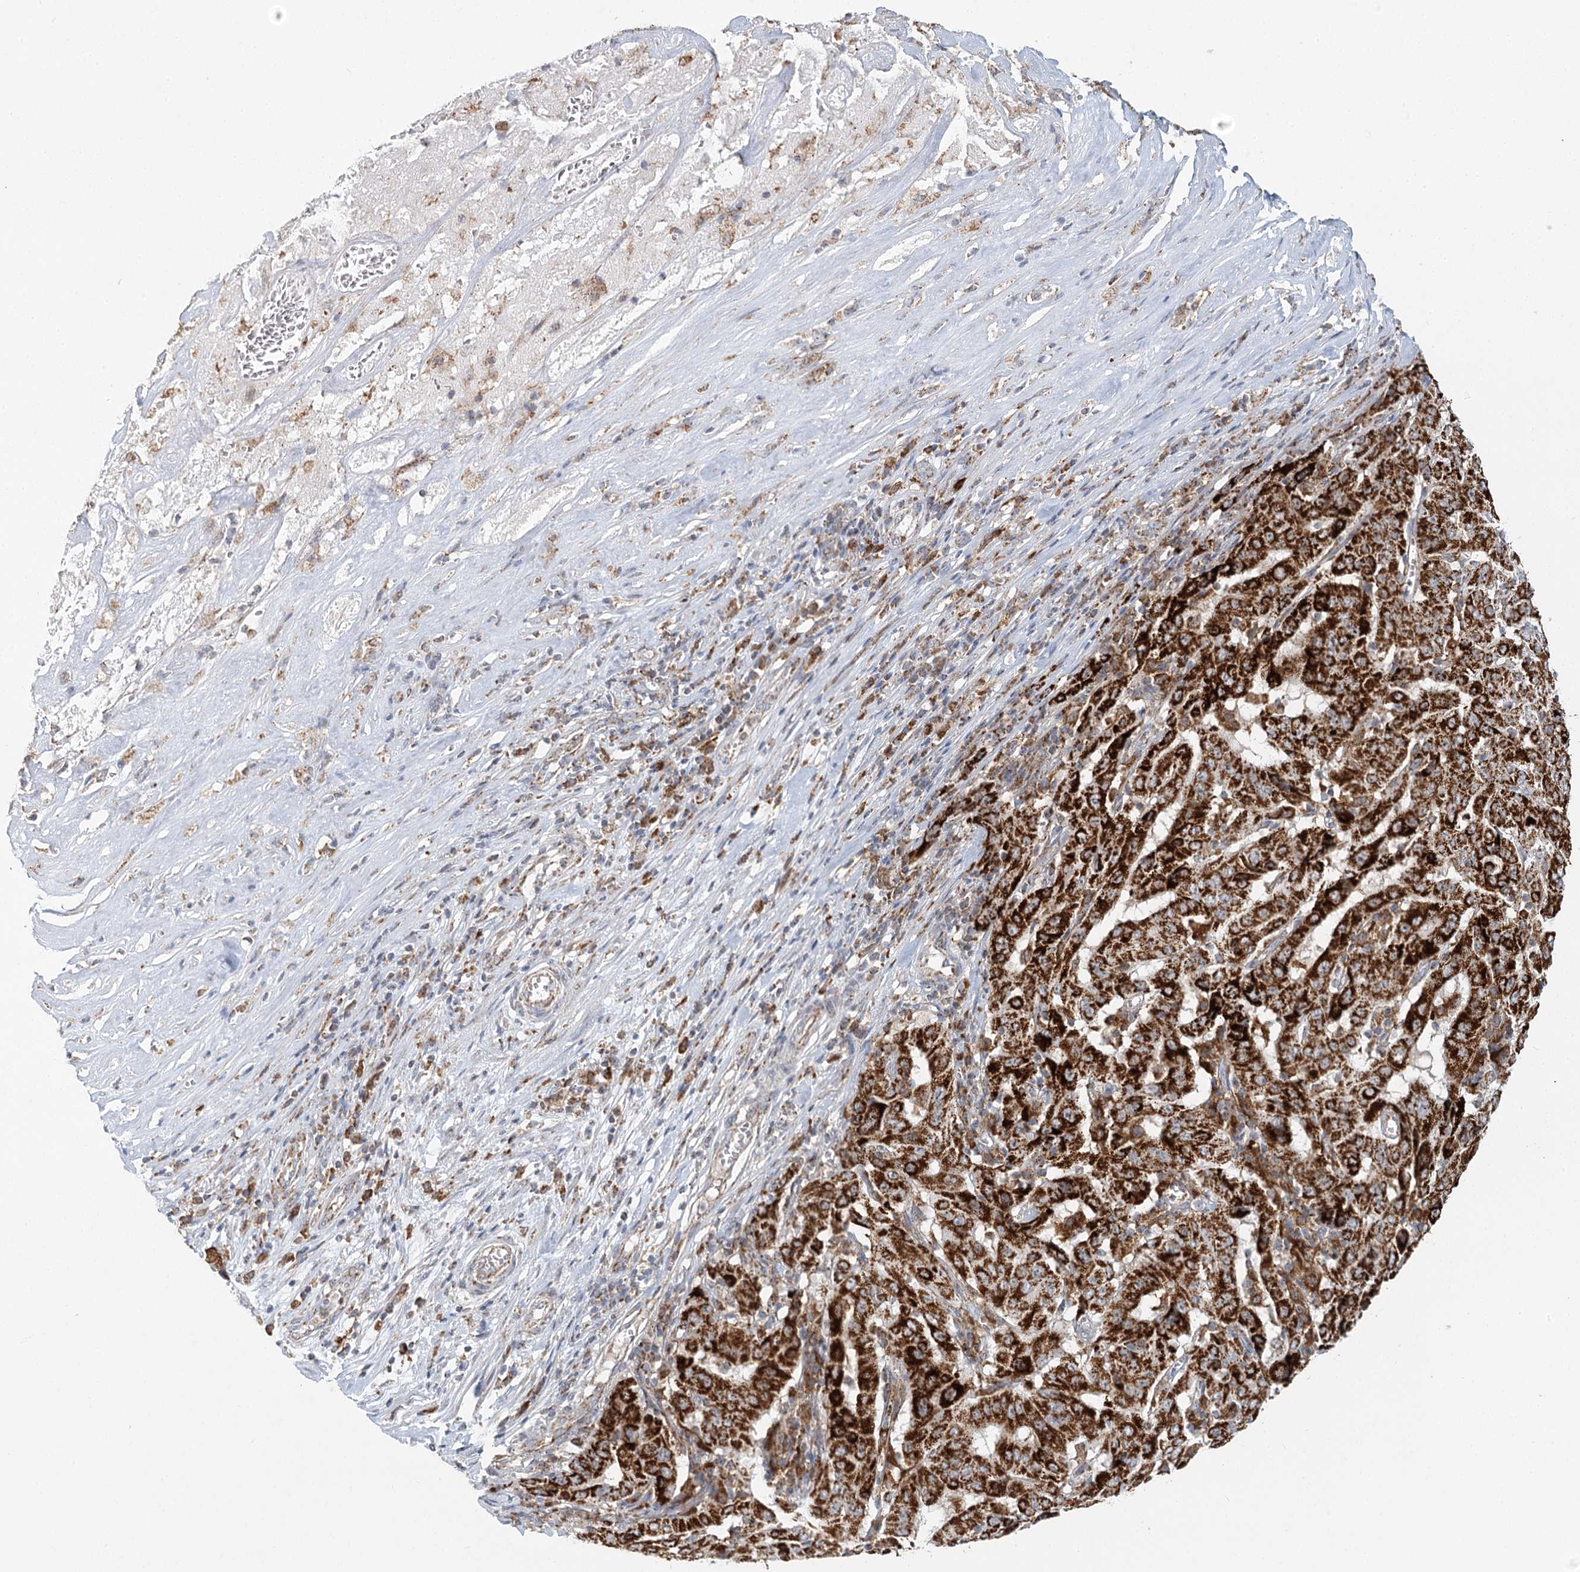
{"staining": {"intensity": "strong", "quantity": ">75%", "location": "cytoplasmic/membranous"}, "tissue": "pancreatic cancer", "cell_type": "Tumor cells", "image_type": "cancer", "snomed": [{"axis": "morphology", "description": "Adenocarcinoma, NOS"}, {"axis": "topography", "description": "Pancreas"}], "caption": "Pancreatic cancer (adenocarcinoma) stained with a brown dye shows strong cytoplasmic/membranous positive expression in about >75% of tumor cells.", "gene": "TAS1R1", "patient": {"sex": "male", "age": 63}}